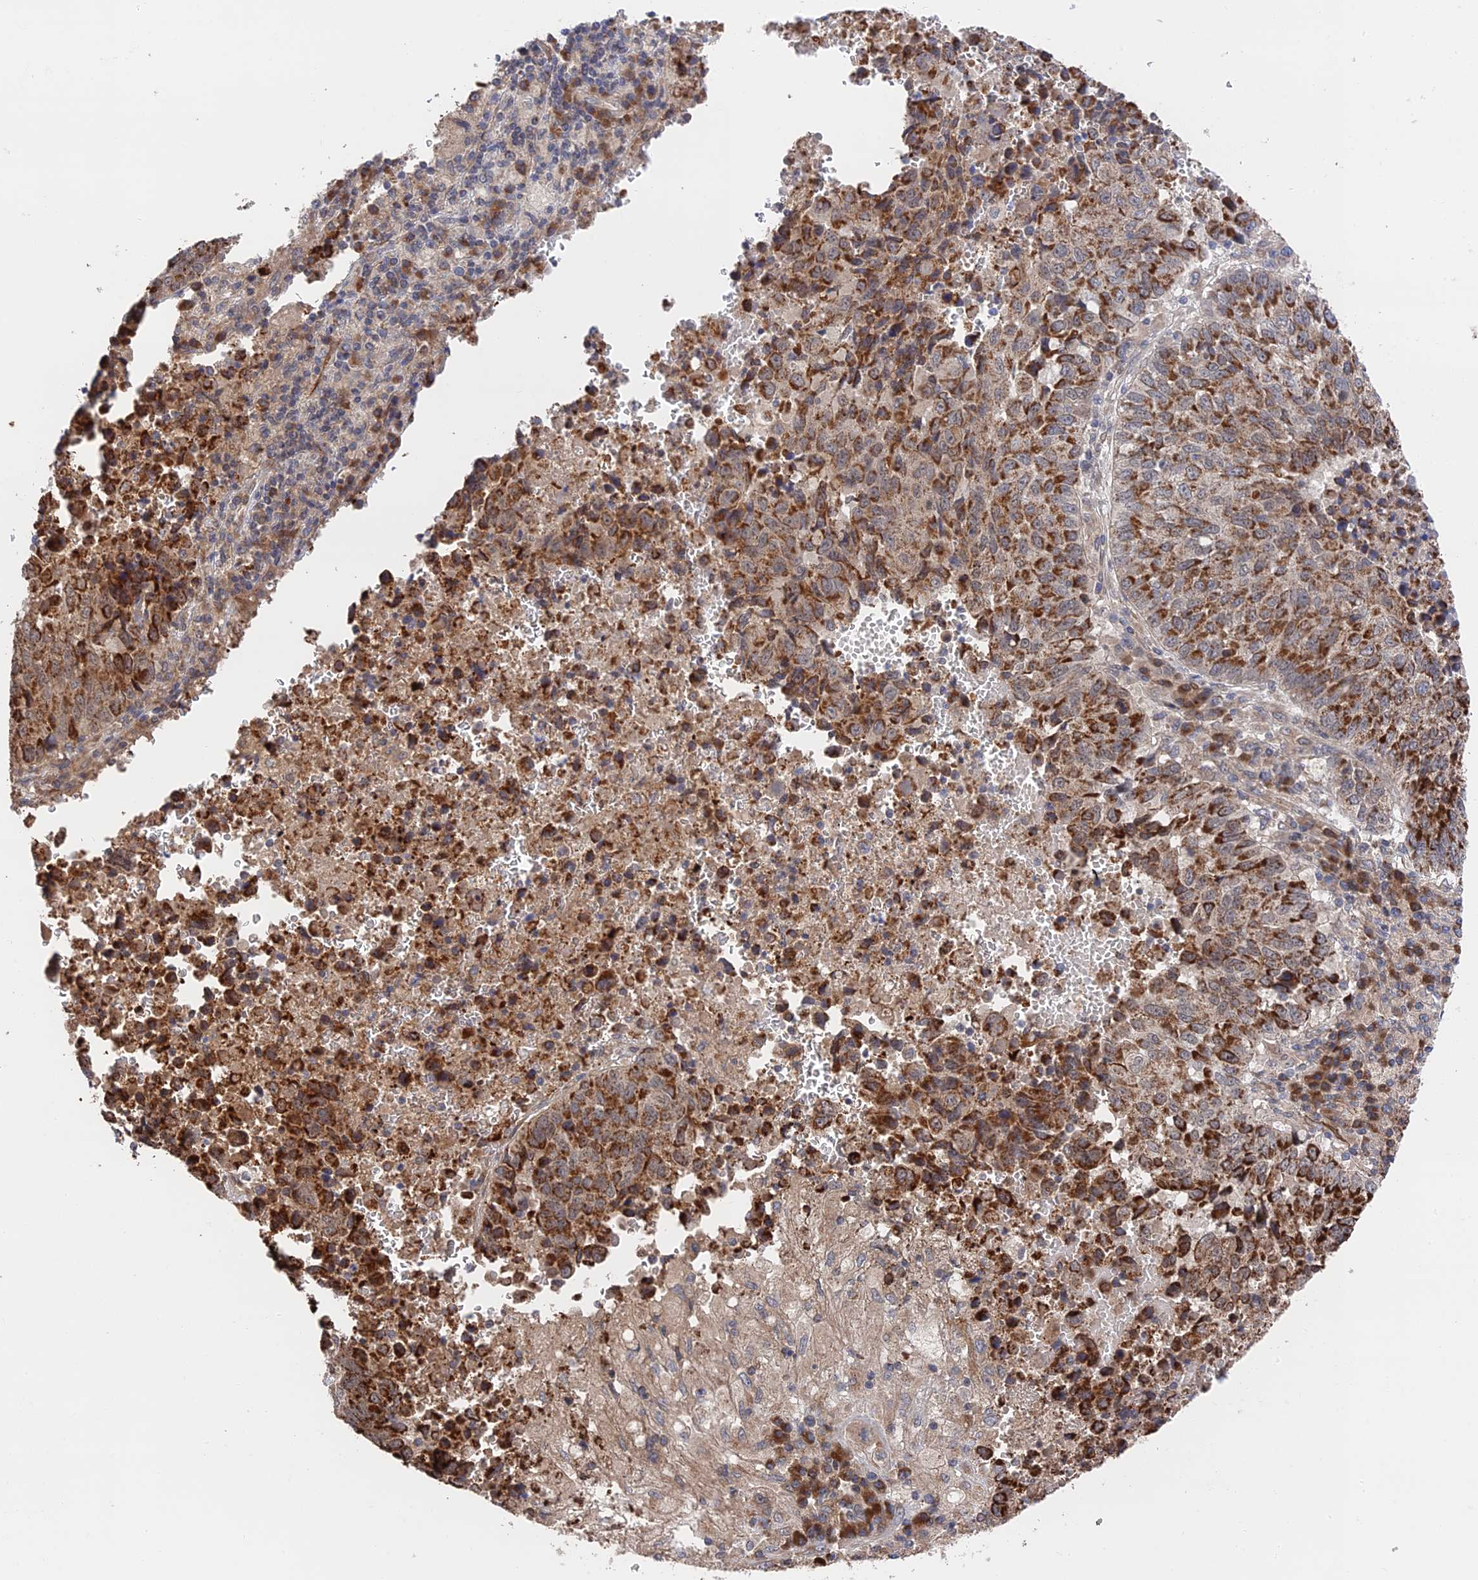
{"staining": {"intensity": "strong", "quantity": ">75%", "location": "cytoplasmic/membranous"}, "tissue": "lung cancer", "cell_type": "Tumor cells", "image_type": "cancer", "snomed": [{"axis": "morphology", "description": "Squamous cell carcinoma, NOS"}, {"axis": "topography", "description": "Lung"}], "caption": "Protein expression analysis of lung squamous cell carcinoma reveals strong cytoplasmic/membranous positivity in about >75% of tumor cells.", "gene": "ZNF320", "patient": {"sex": "male", "age": 73}}